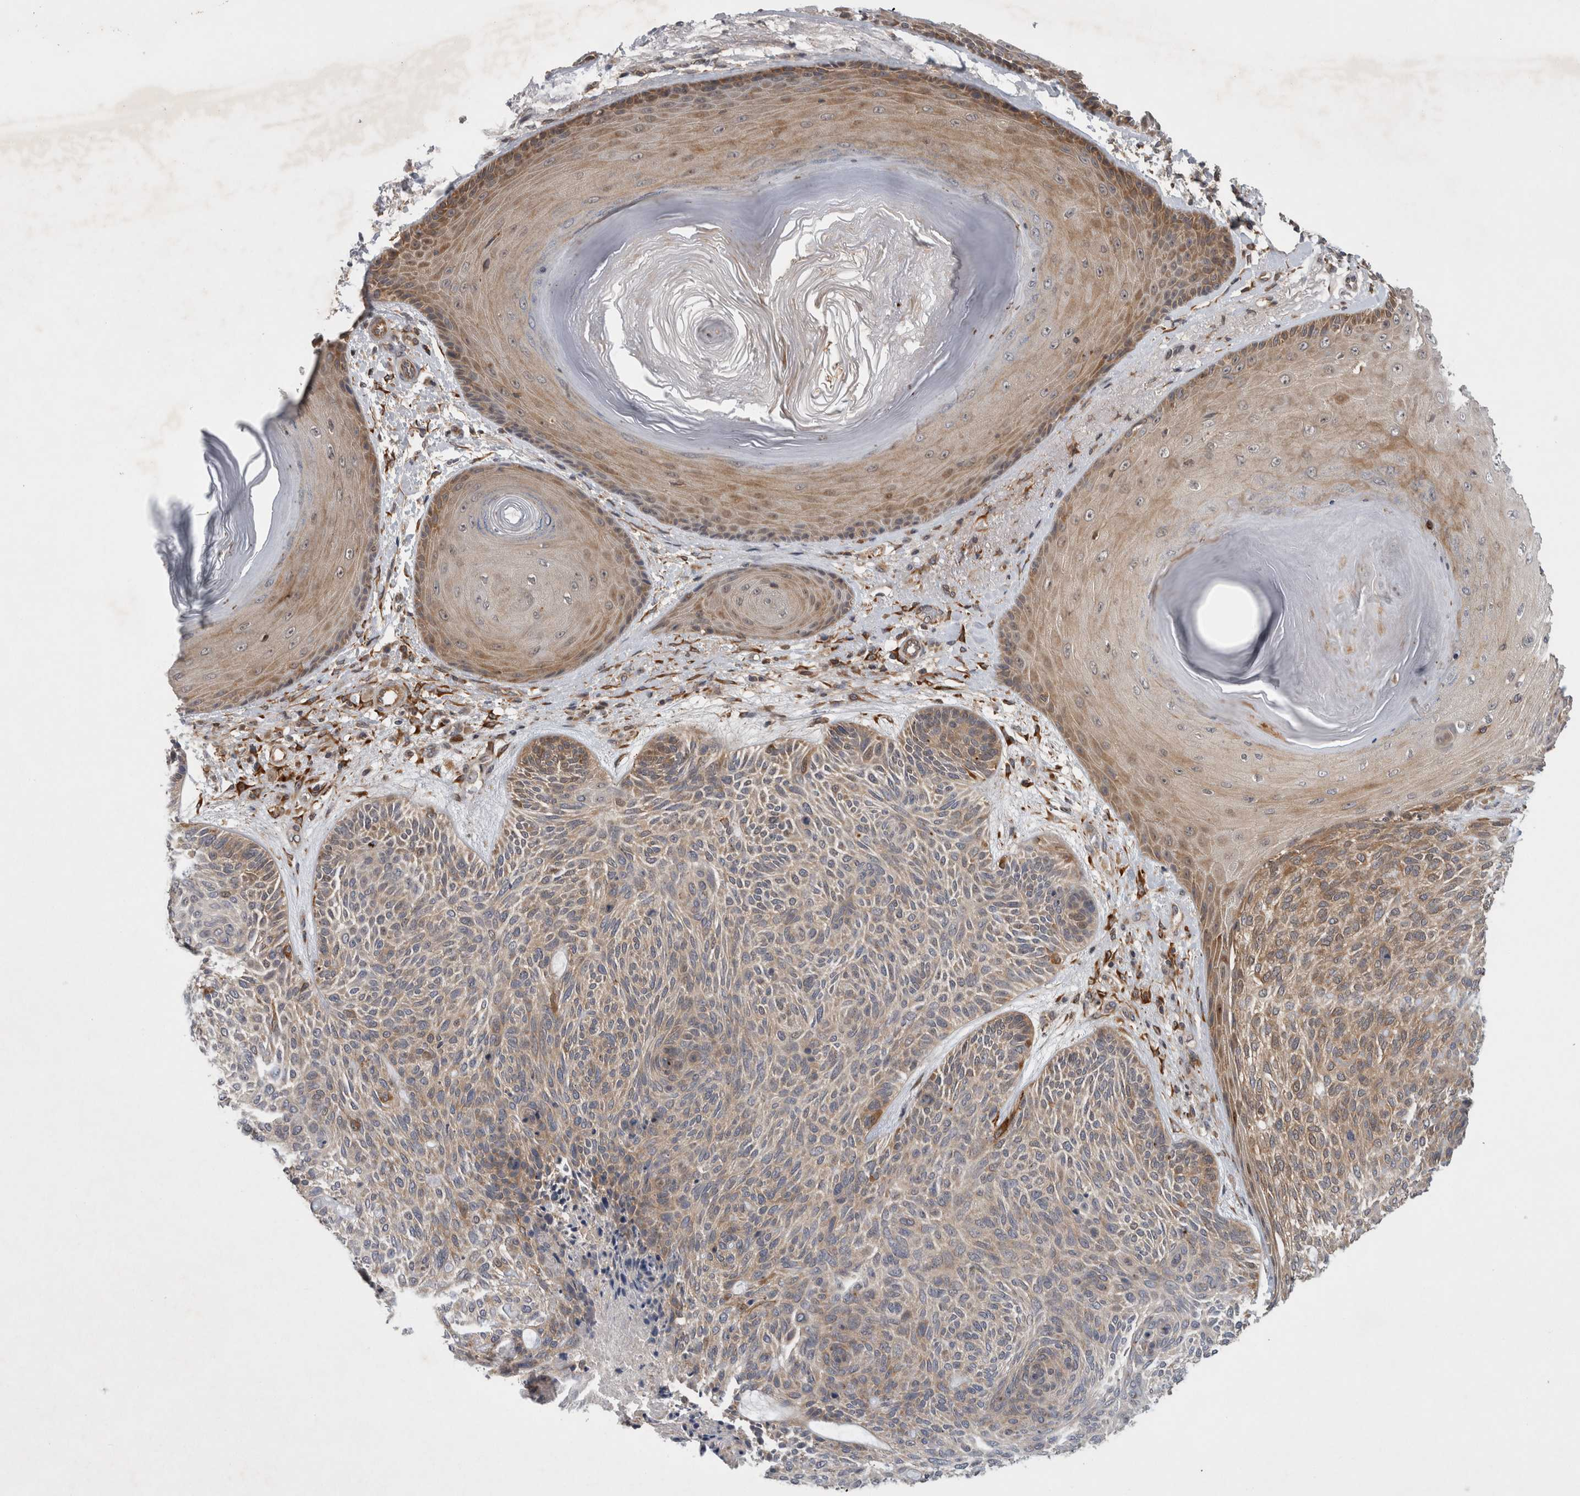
{"staining": {"intensity": "weak", "quantity": "<25%", "location": "cytoplasmic/membranous"}, "tissue": "skin cancer", "cell_type": "Tumor cells", "image_type": "cancer", "snomed": [{"axis": "morphology", "description": "Basal cell carcinoma"}, {"axis": "topography", "description": "Skin"}], "caption": "There is no significant staining in tumor cells of basal cell carcinoma (skin).", "gene": "PDCD2", "patient": {"sex": "male", "age": 55}}